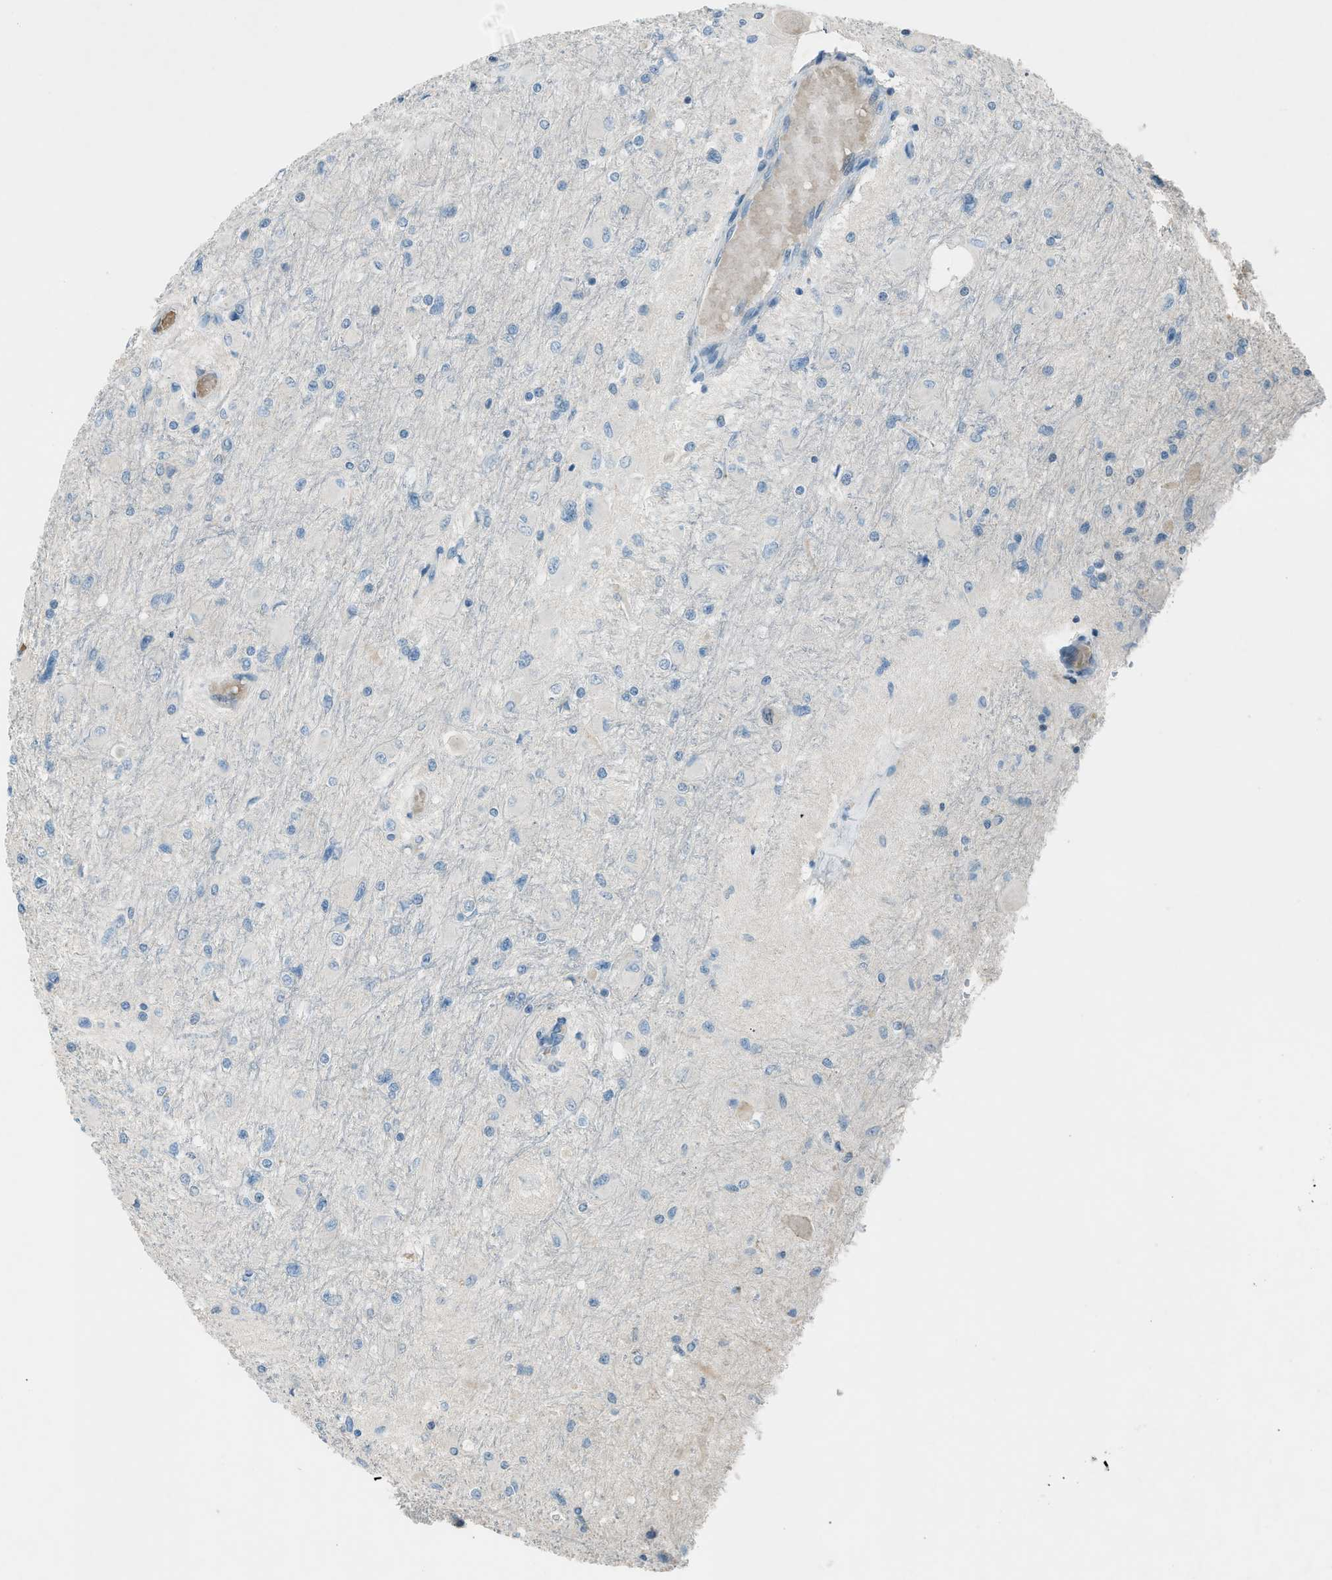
{"staining": {"intensity": "negative", "quantity": "none", "location": "none"}, "tissue": "glioma", "cell_type": "Tumor cells", "image_type": "cancer", "snomed": [{"axis": "morphology", "description": "Glioma, malignant, High grade"}, {"axis": "topography", "description": "Cerebral cortex"}], "caption": "Immunohistochemical staining of glioma displays no significant staining in tumor cells.", "gene": "FBLN2", "patient": {"sex": "female", "age": 36}}